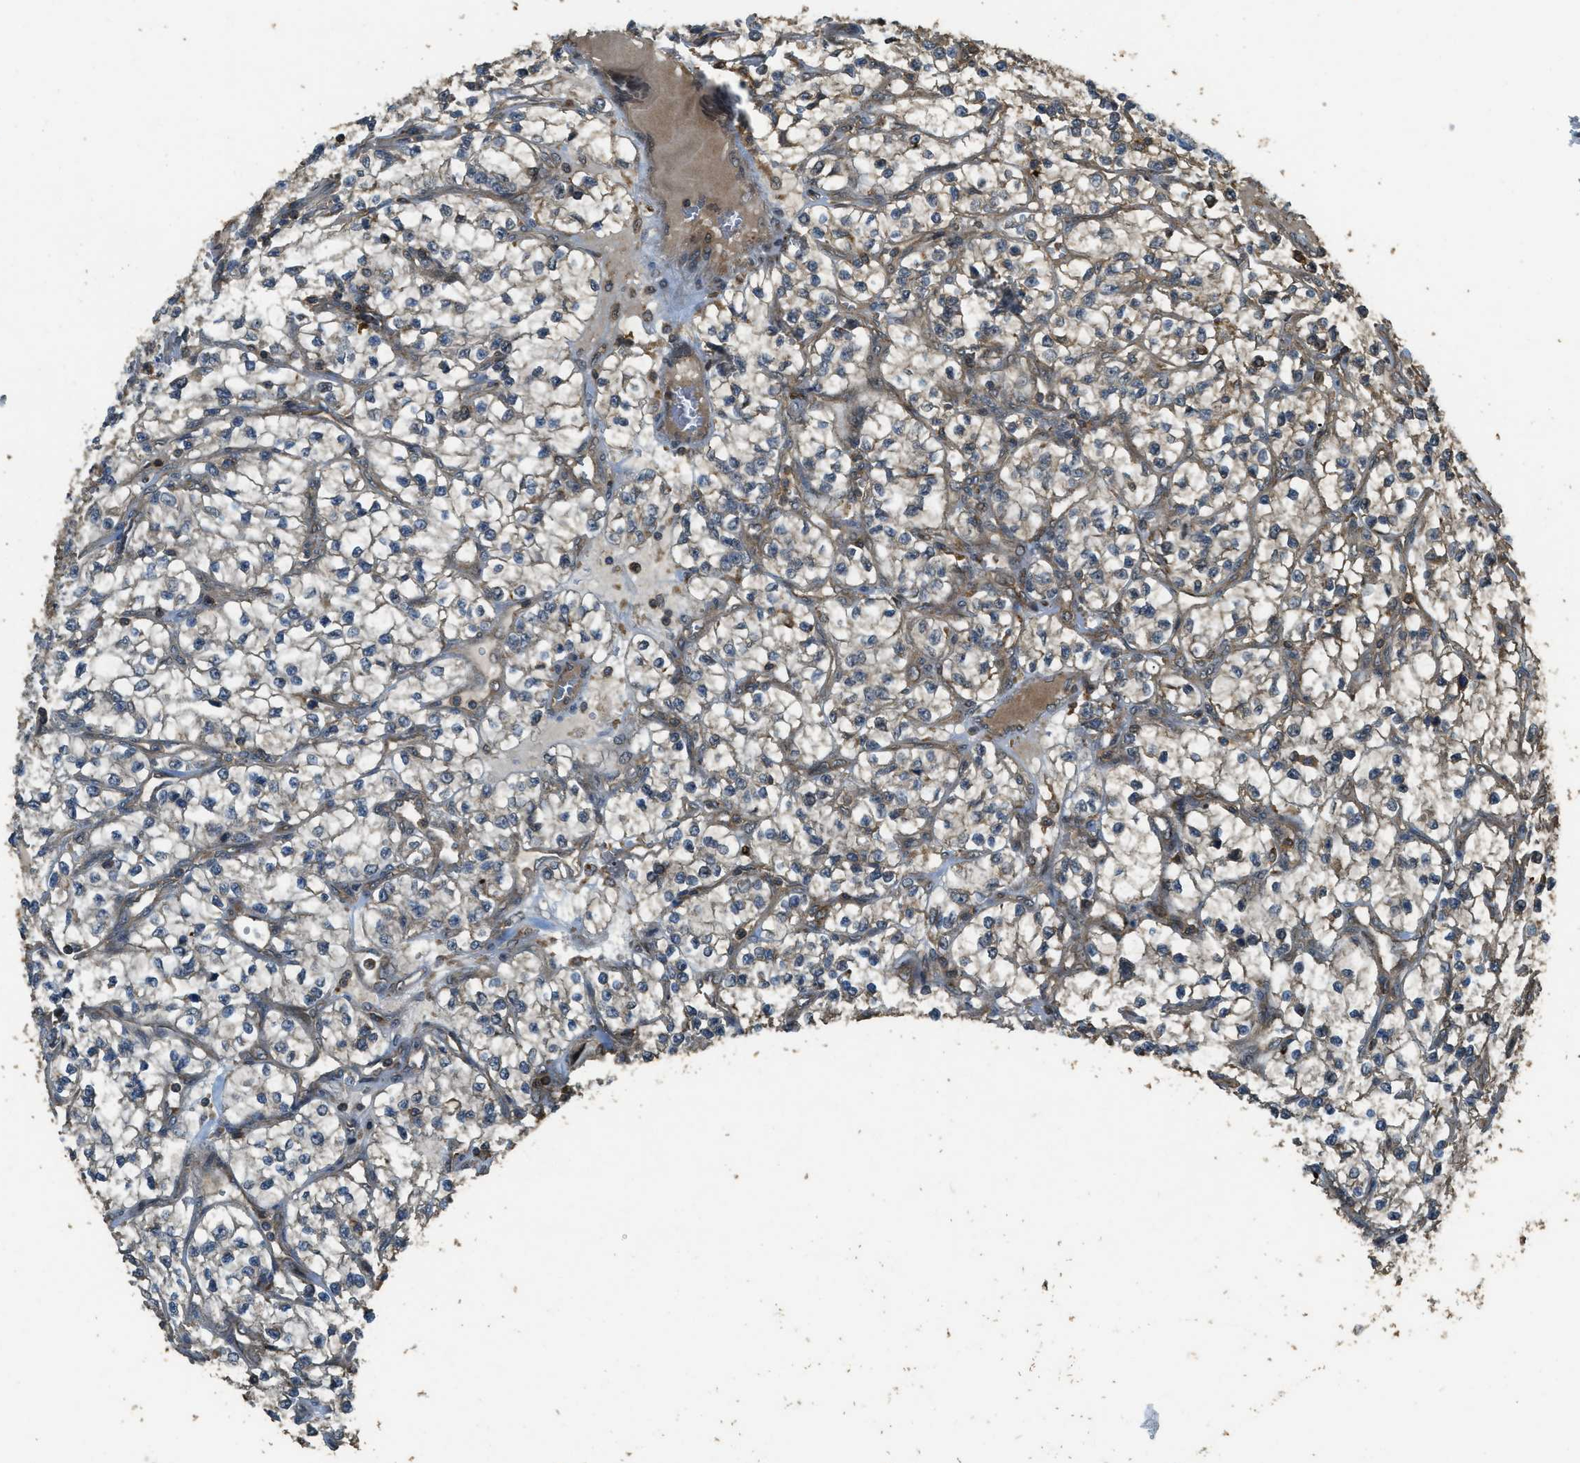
{"staining": {"intensity": "weak", "quantity": "25%-75%", "location": "cytoplasmic/membranous"}, "tissue": "renal cancer", "cell_type": "Tumor cells", "image_type": "cancer", "snomed": [{"axis": "morphology", "description": "Adenocarcinoma, NOS"}, {"axis": "topography", "description": "Kidney"}], "caption": "A brown stain shows weak cytoplasmic/membranous positivity of a protein in renal adenocarcinoma tumor cells. (Brightfield microscopy of DAB IHC at high magnification).", "gene": "PPP6R3", "patient": {"sex": "female", "age": 57}}